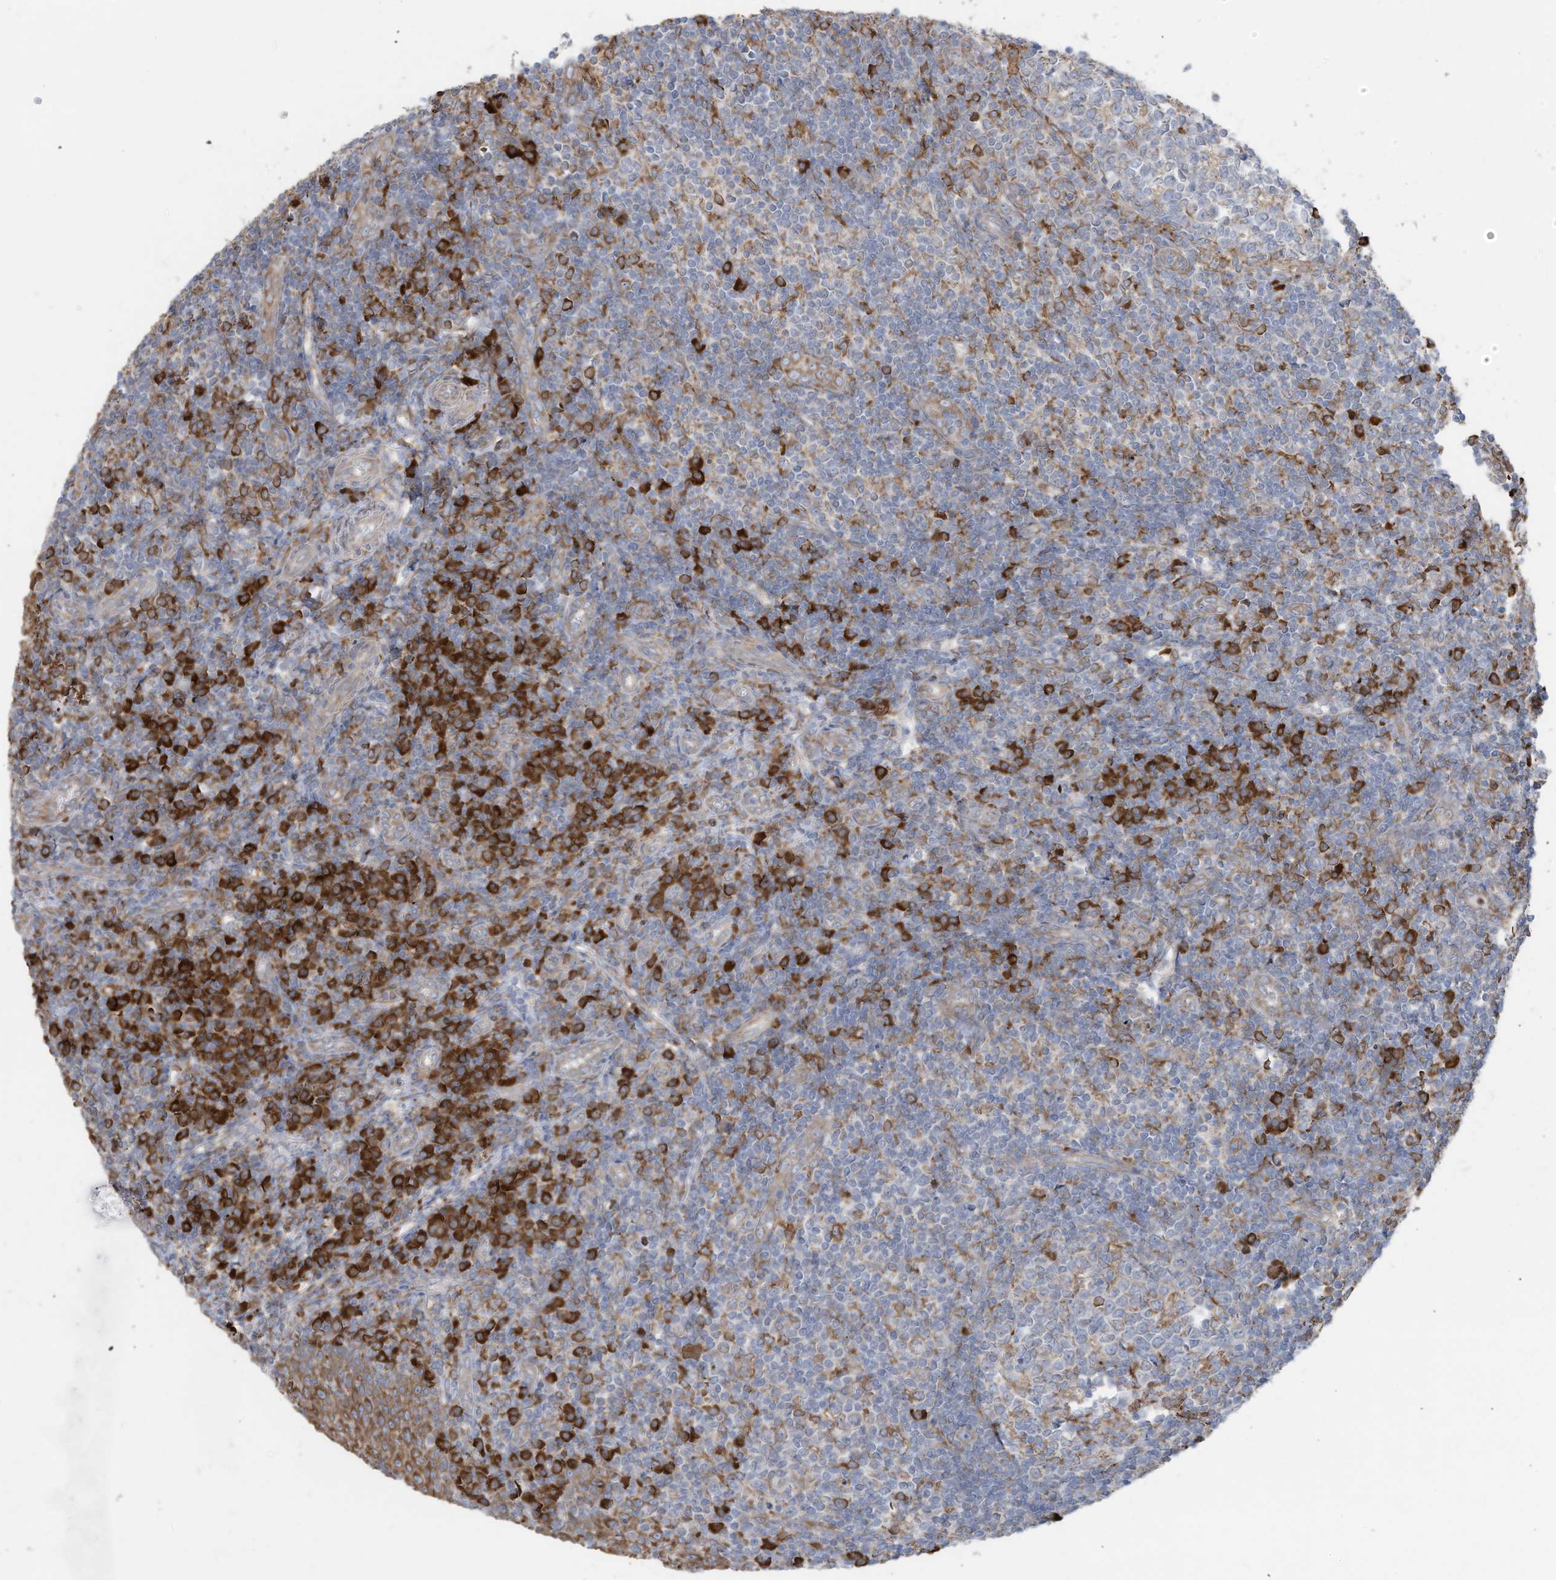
{"staining": {"intensity": "moderate", "quantity": "<25%", "location": "cytoplasmic/membranous"}, "tissue": "tonsil", "cell_type": "Germinal center cells", "image_type": "normal", "snomed": [{"axis": "morphology", "description": "Normal tissue, NOS"}, {"axis": "topography", "description": "Tonsil"}], "caption": "A photomicrograph of human tonsil stained for a protein exhibits moderate cytoplasmic/membranous brown staining in germinal center cells. The protein of interest is shown in brown color, while the nuclei are stained blue.", "gene": "ZNF354C", "patient": {"sex": "female", "age": 19}}